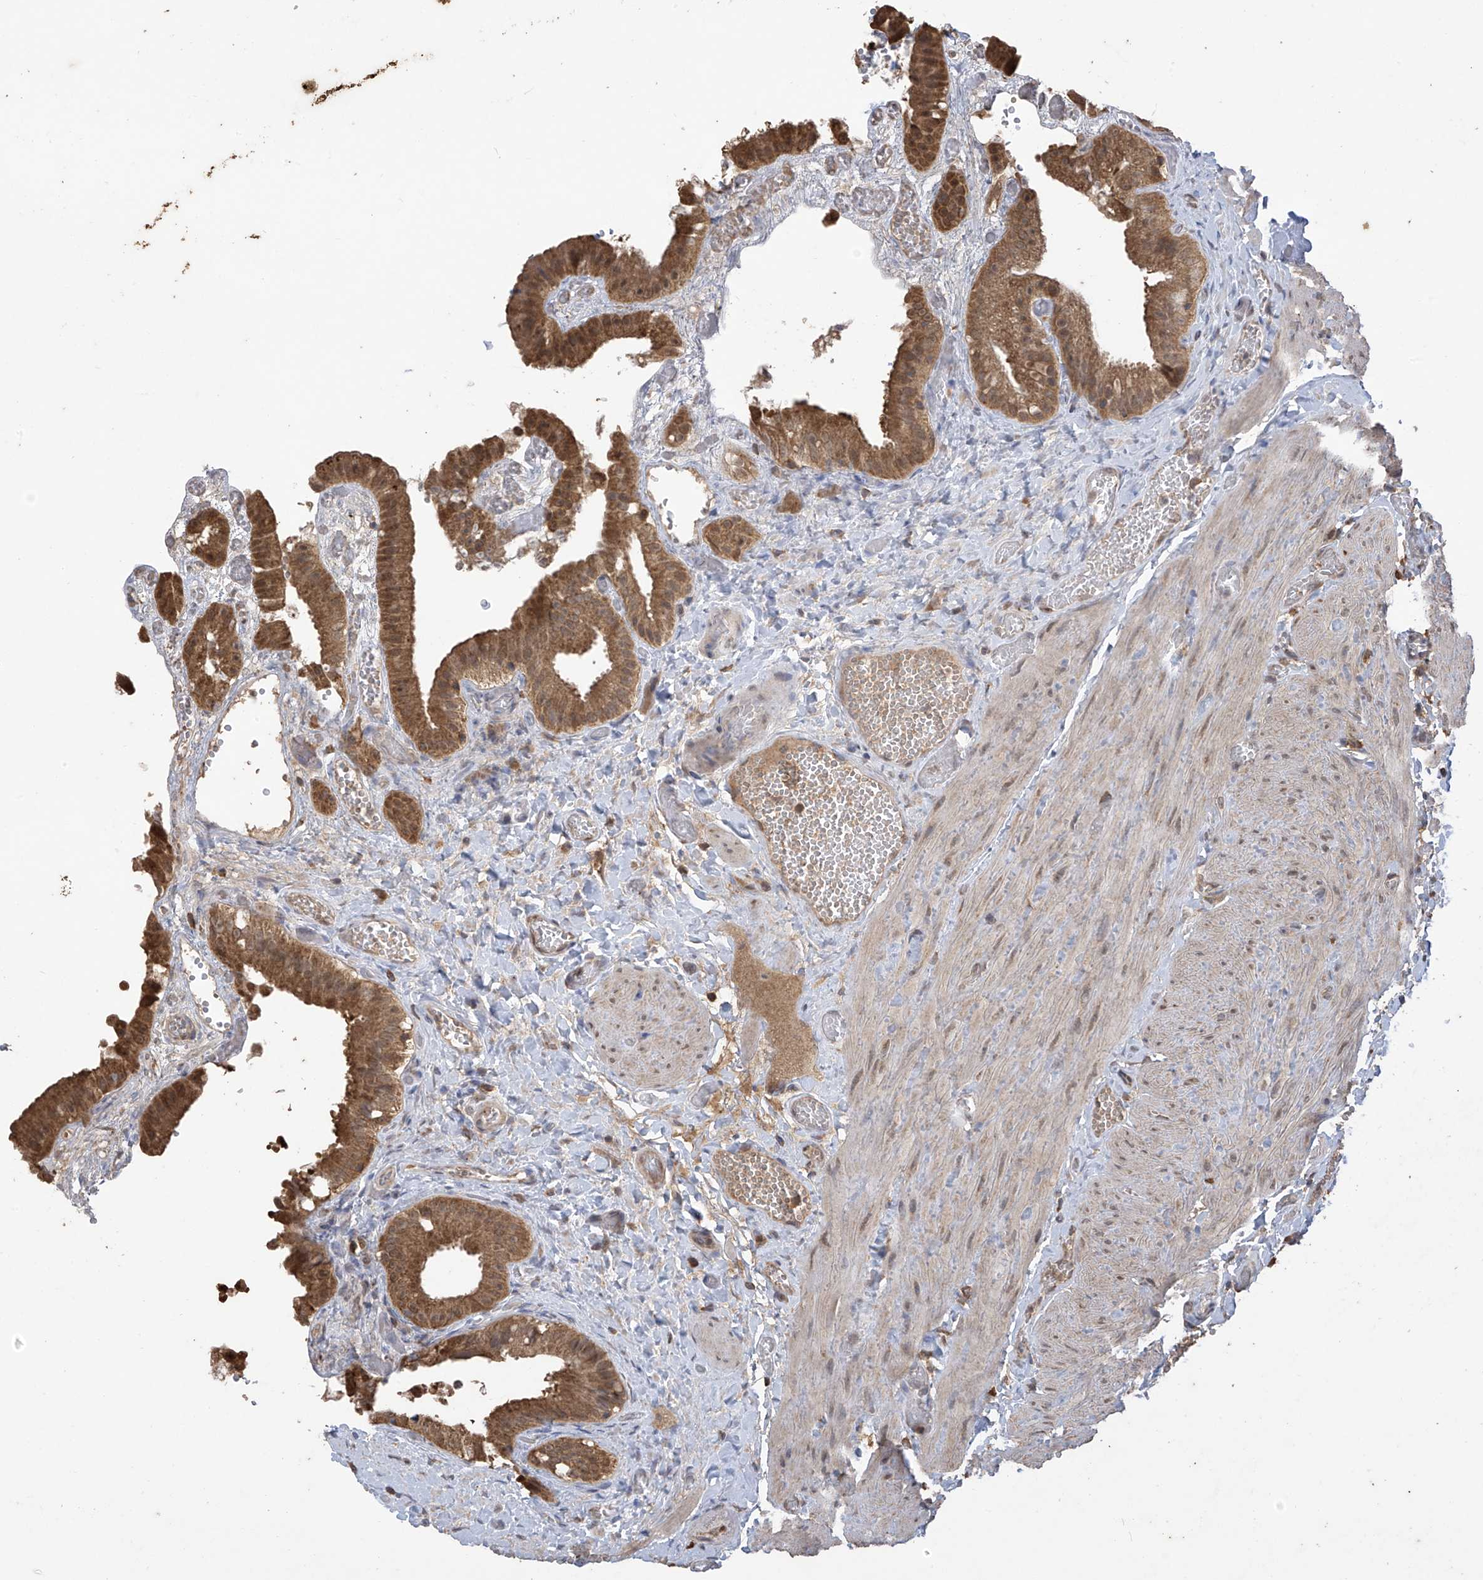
{"staining": {"intensity": "moderate", "quantity": ">75%", "location": "cytoplasmic/membranous,nuclear"}, "tissue": "gallbladder", "cell_type": "Glandular cells", "image_type": "normal", "snomed": [{"axis": "morphology", "description": "Normal tissue, NOS"}, {"axis": "topography", "description": "Gallbladder"}], "caption": "Immunohistochemical staining of benign human gallbladder reveals moderate cytoplasmic/membranous,nuclear protein expression in about >75% of glandular cells.", "gene": "PNPT1", "patient": {"sex": "female", "age": 64}}